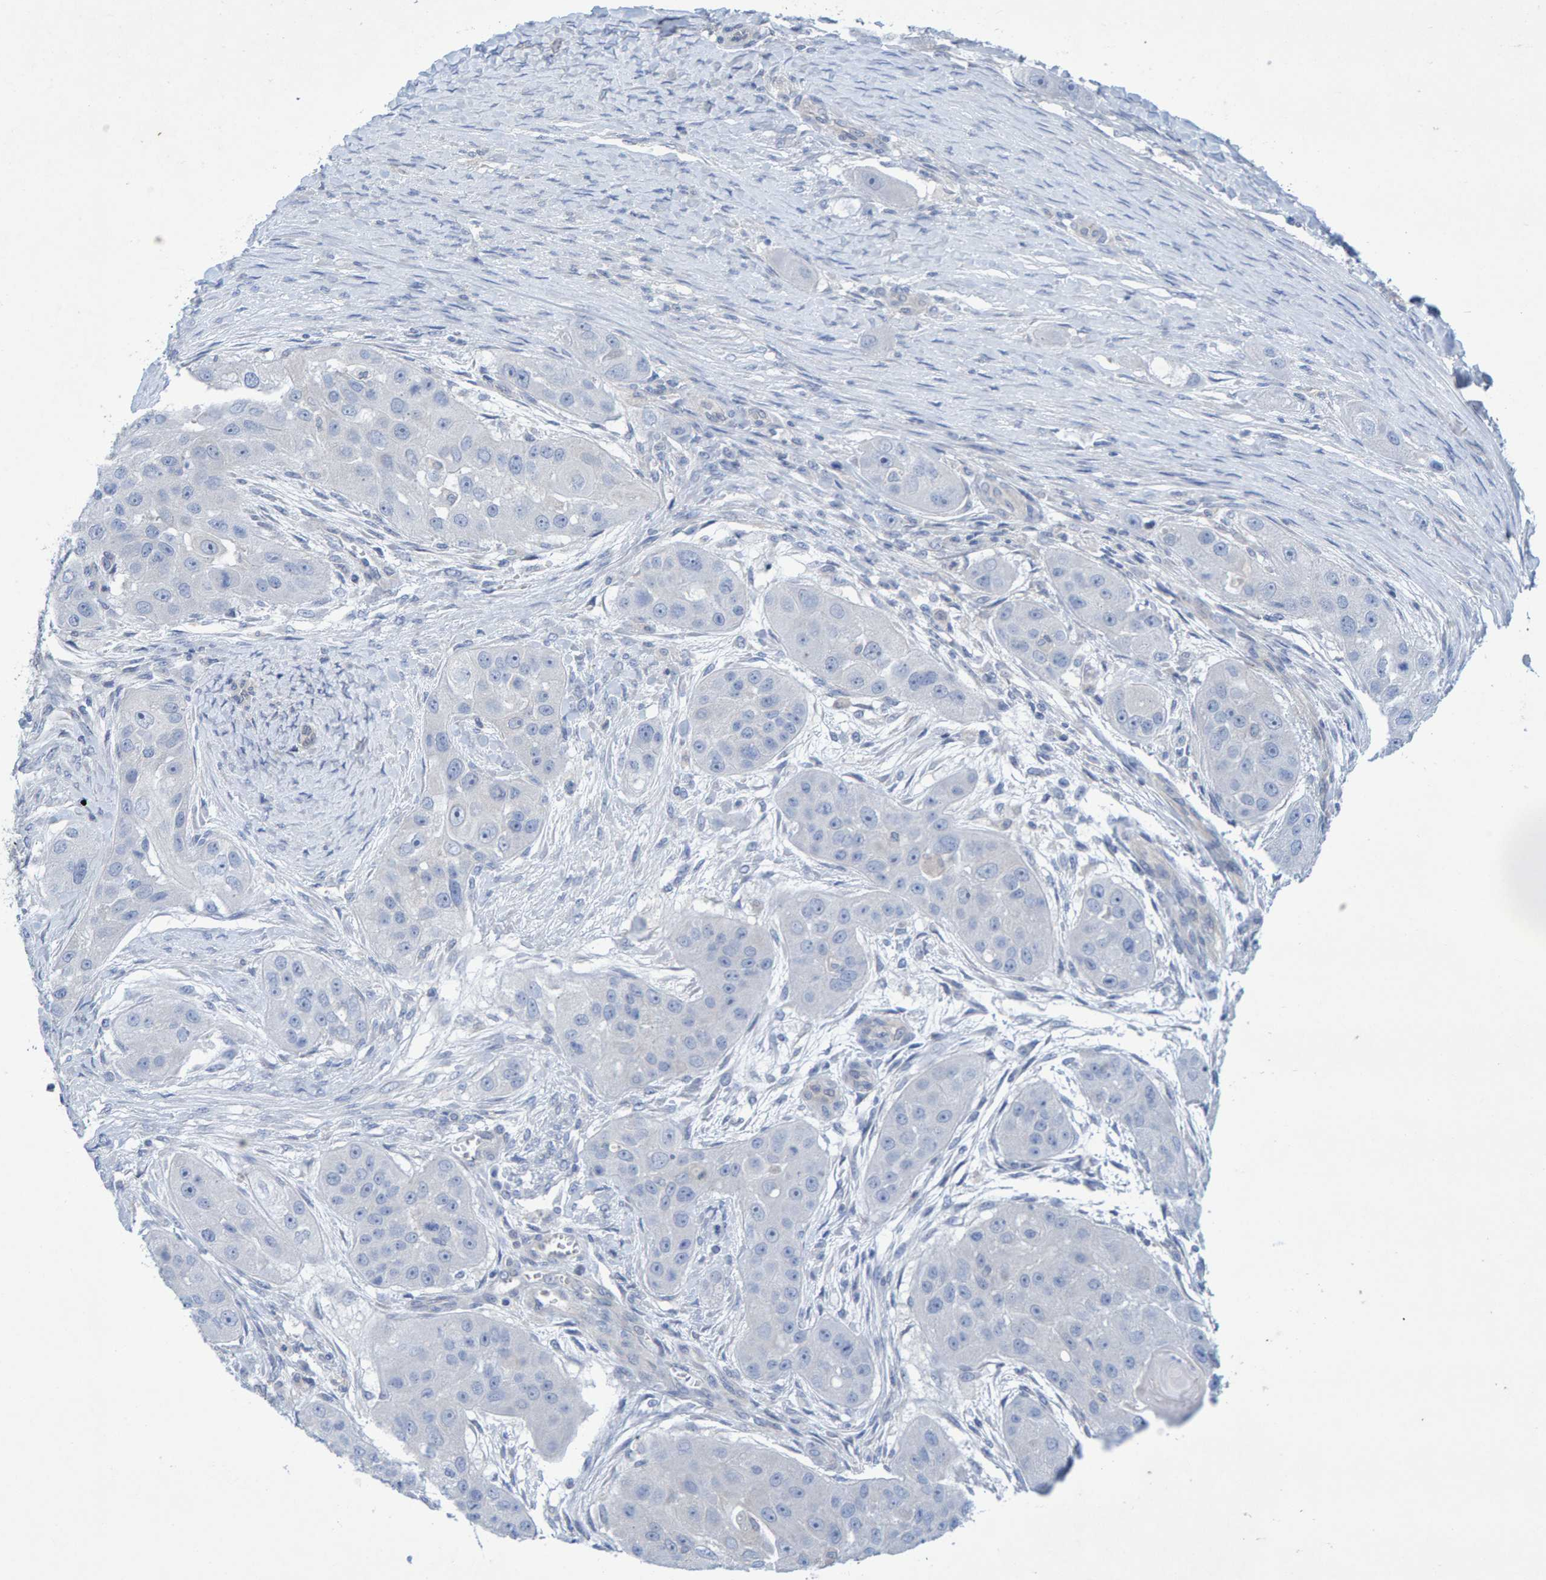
{"staining": {"intensity": "negative", "quantity": "none", "location": "none"}, "tissue": "head and neck cancer", "cell_type": "Tumor cells", "image_type": "cancer", "snomed": [{"axis": "morphology", "description": "Normal tissue, NOS"}, {"axis": "morphology", "description": "Squamous cell carcinoma, NOS"}, {"axis": "topography", "description": "Skeletal muscle"}, {"axis": "topography", "description": "Head-Neck"}], "caption": "There is no significant expression in tumor cells of squamous cell carcinoma (head and neck). The staining is performed using DAB brown chromogen with nuclei counter-stained in using hematoxylin.", "gene": "ALAD", "patient": {"sex": "male", "age": 51}}